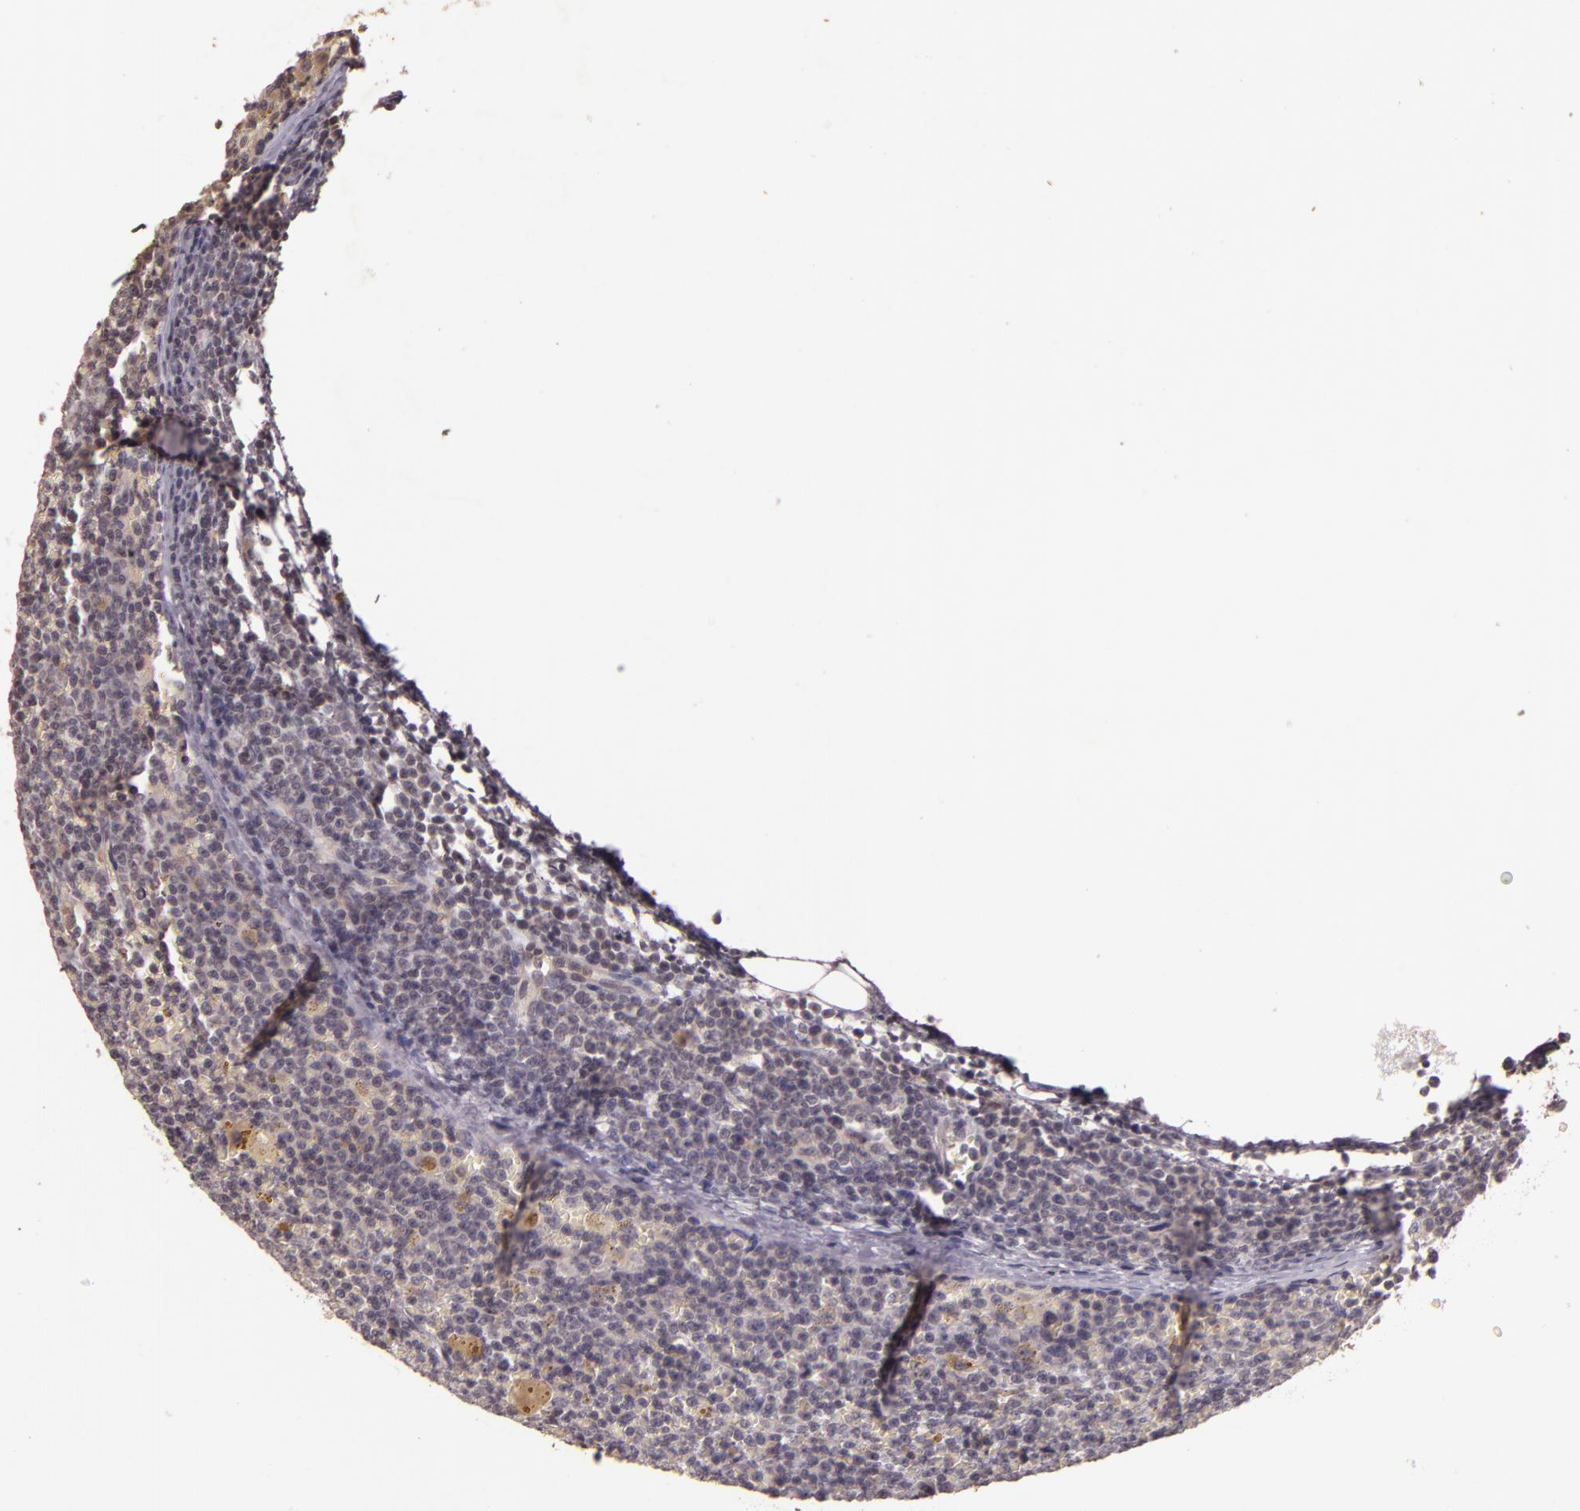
{"staining": {"intensity": "negative", "quantity": "none", "location": "none"}, "tissue": "lymphoma", "cell_type": "Tumor cells", "image_type": "cancer", "snomed": [{"axis": "morphology", "description": "Malignant lymphoma, non-Hodgkin's type, Low grade"}, {"axis": "topography", "description": "Lymph node"}], "caption": "There is no significant staining in tumor cells of lymphoma. (DAB (3,3'-diaminobenzidine) immunohistochemistry with hematoxylin counter stain).", "gene": "TFF1", "patient": {"sex": "male", "age": 50}}